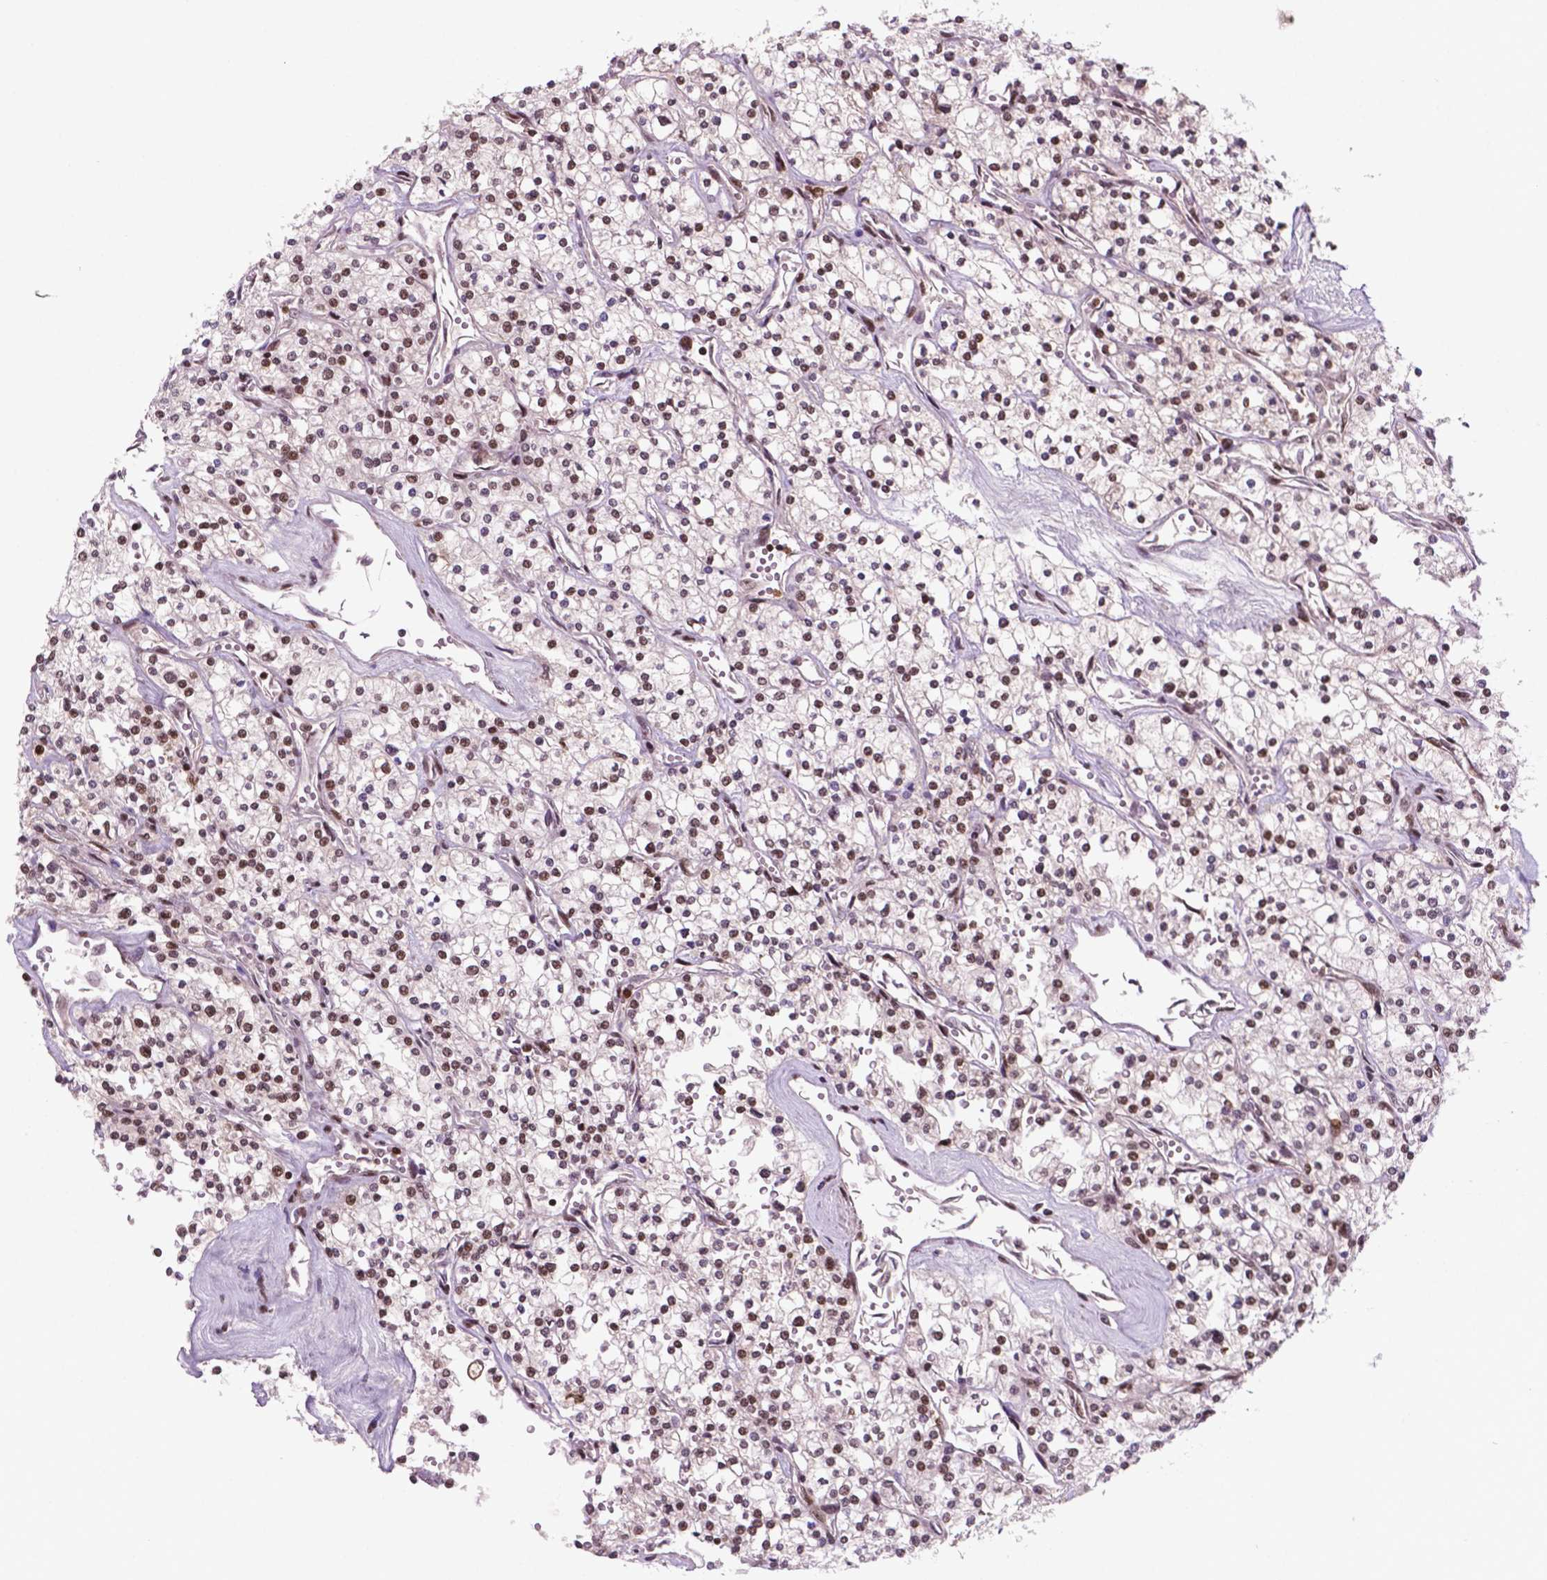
{"staining": {"intensity": "moderate", "quantity": ">75%", "location": "nuclear"}, "tissue": "renal cancer", "cell_type": "Tumor cells", "image_type": "cancer", "snomed": [{"axis": "morphology", "description": "Adenocarcinoma, NOS"}, {"axis": "topography", "description": "Kidney"}], "caption": "Protein expression analysis of renal cancer shows moderate nuclear positivity in about >75% of tumor cells.", "gene": "SIRT6", "patient": {"sex": "male", "age": 80}}